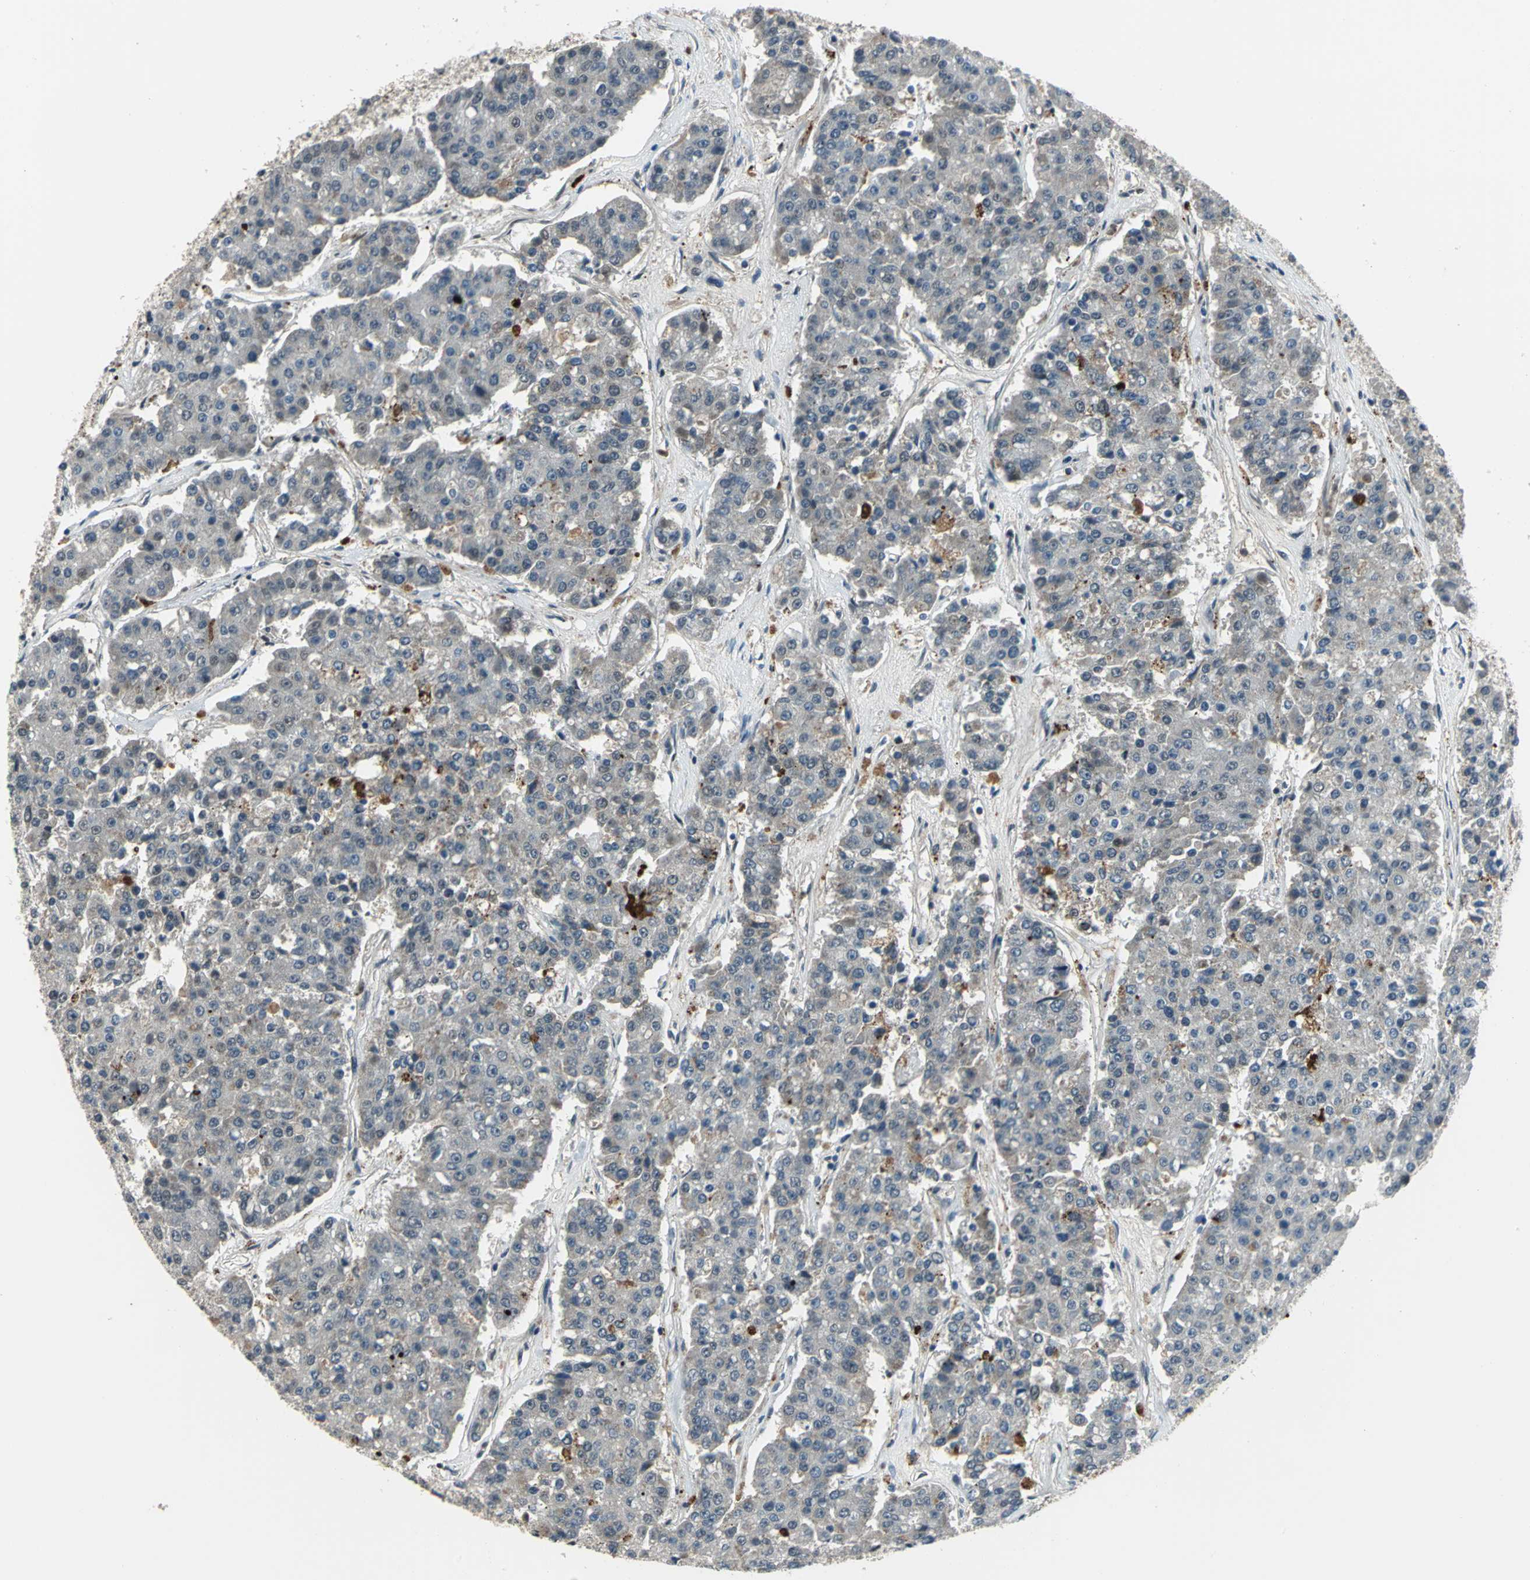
{"staining": {"intensity": "negative", "quantity": "none", "location": "none"}, "tissue": "pancreatic cancer", "cell_type": "Tumor cells", "image_type": "cancer", "snomed": [{"axis": "morphology", "description": "Adenocarcinoma, NOS"}, {"axis": "topography", "description": "Pancreas"}], "caption": "Micrograph shows no protein positivity in tumor cells of adenocarcinoma (pancreatic) tissue.", "gene": "ELF2", "patient": {"sex": "male", "age": 50}}